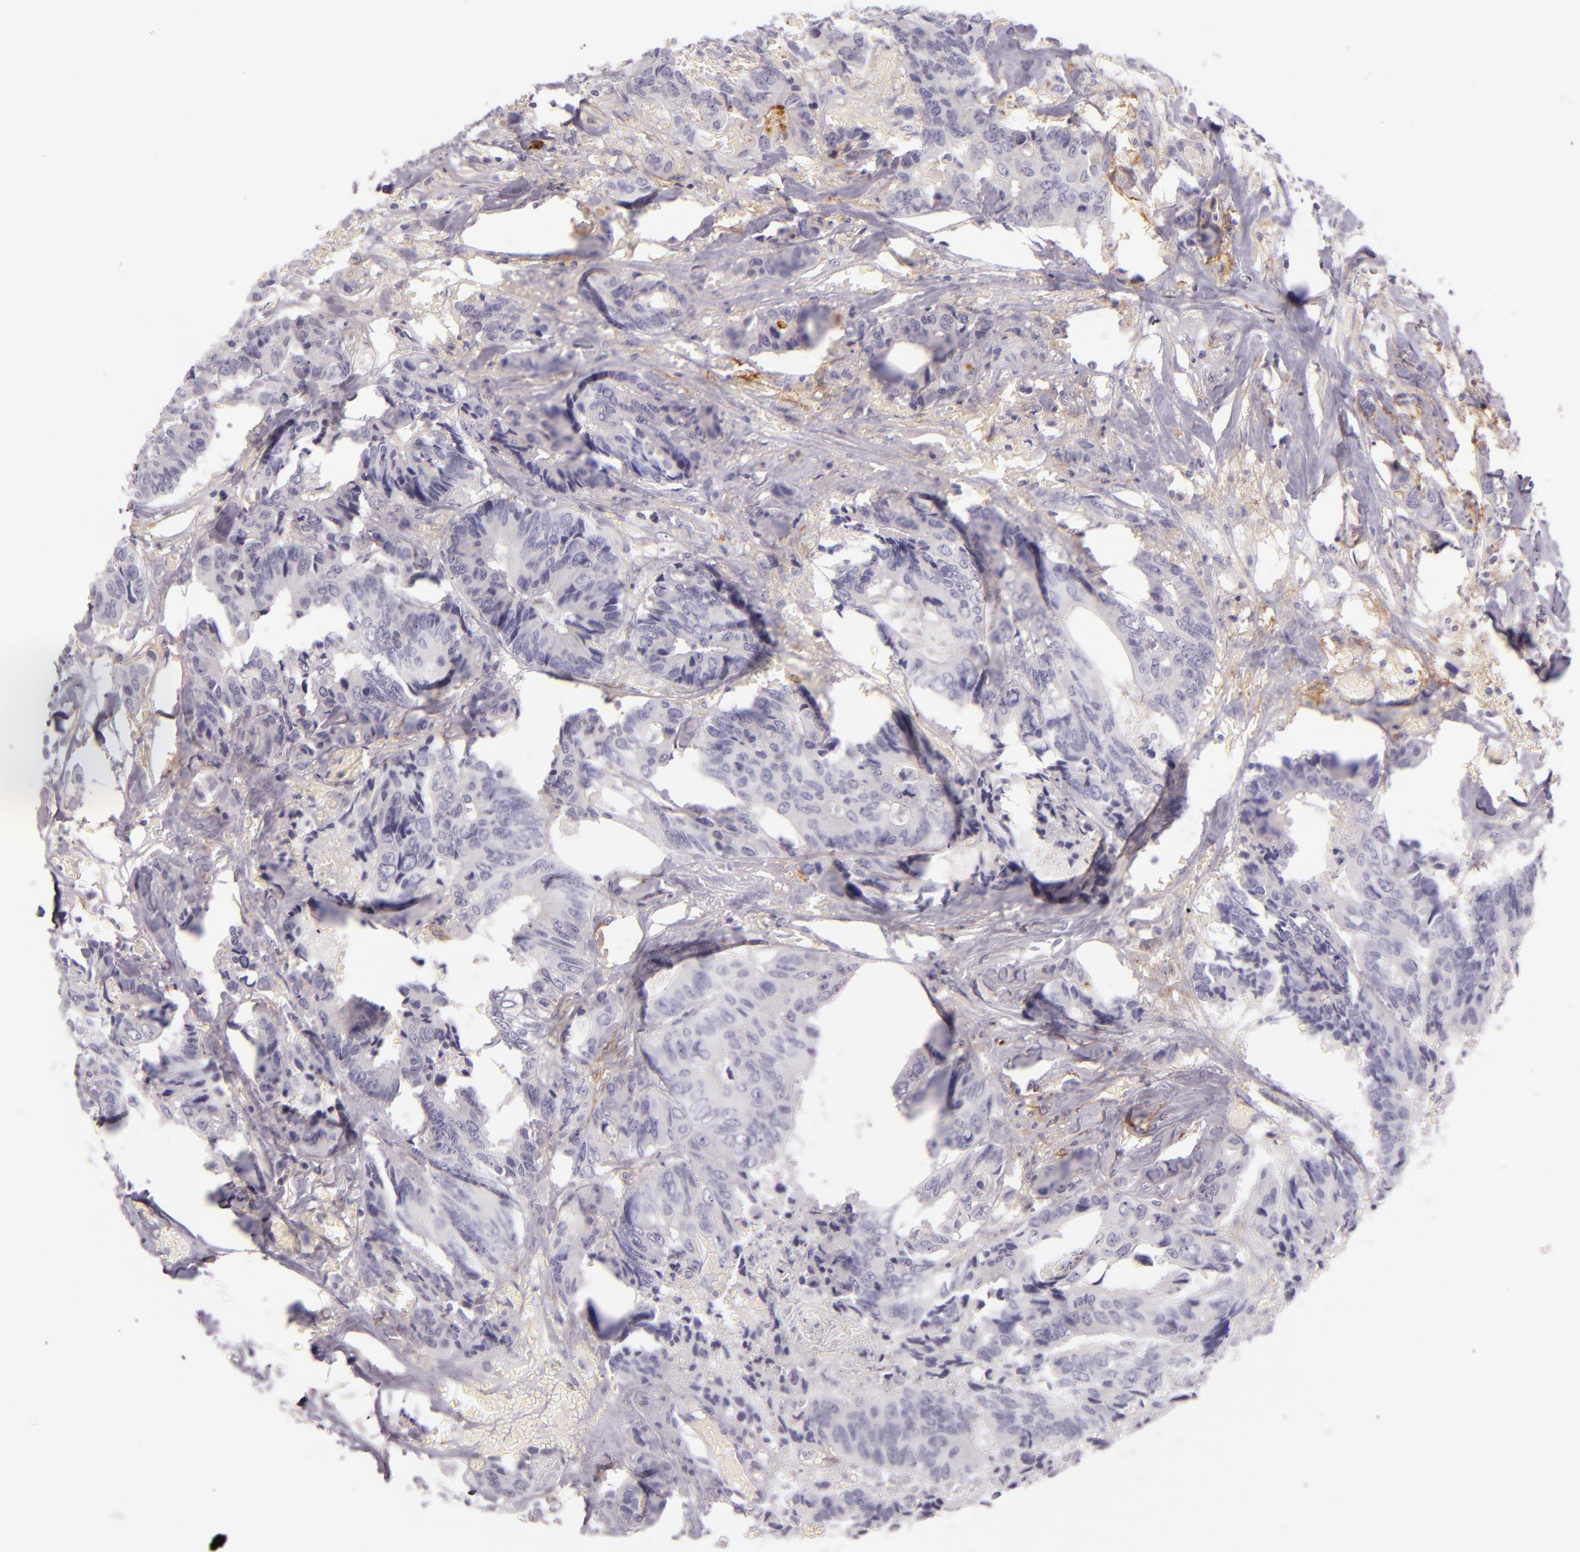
{"staining": {"intensity": "negative", "quantity": "none", "location": "none"}, "tissue": "colorectal cancer", "cell_type": "Tumor cells", "image_type": "cancer", "snomed": [{"axis": "morphology", "description": "Adenocarcinoma, NOS"}, {"axis": "topography", "description": "Rectum"}], "caption": "Immunohistochemical staining of human adenocarcinoma (colorectal) shows no significant staining in tumor cells.", "gene": "ICAM1", "patient": {"sex": "male", "age": 55}}